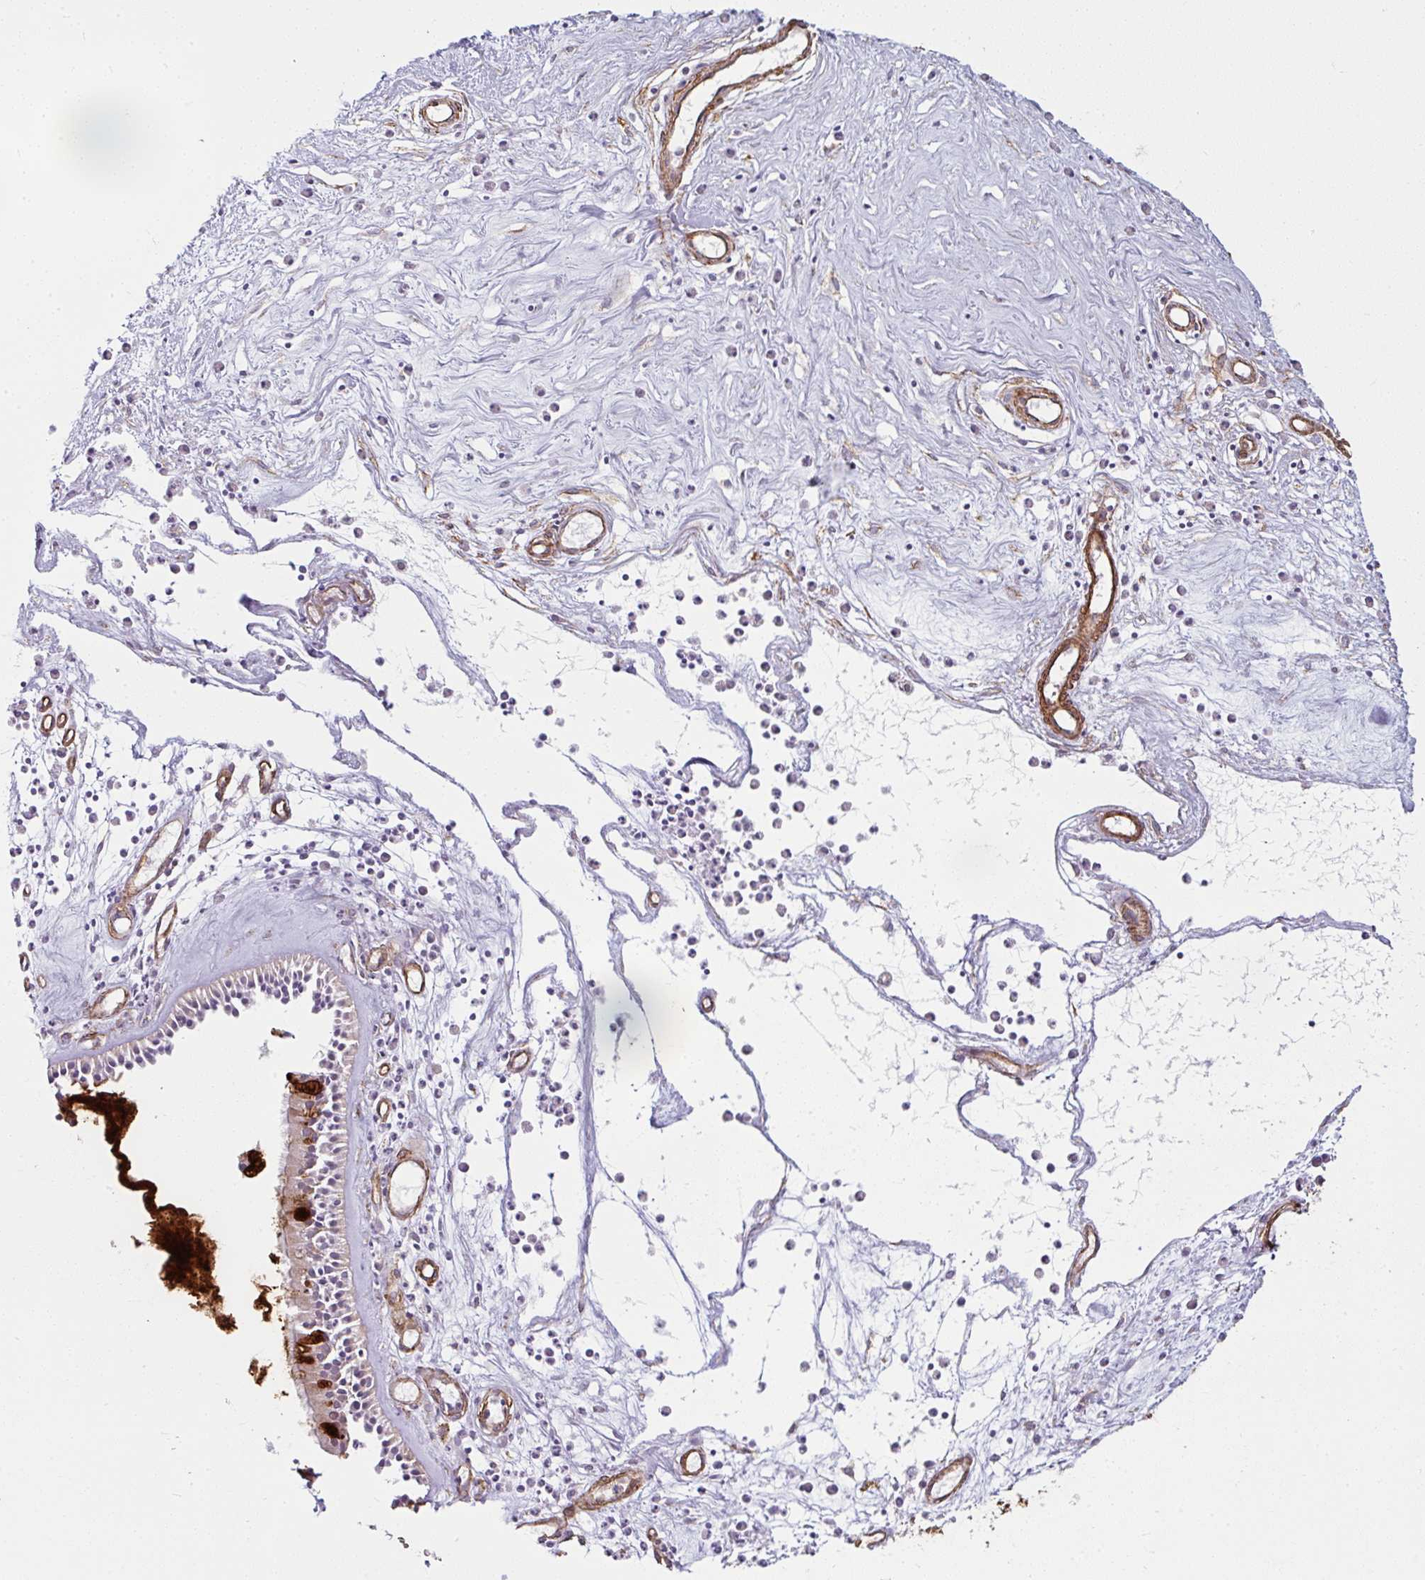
{"staining": {"intensity": "strong", "quantity": "25%-75%", "location": "cytoplasmic/membranous"}, "tissue": "nasopharynx", "cell_type": "Respiratory epithelial cells", "image_type": "normal", "snomed": [{"axis": "morphology", "description": "Normal tissue, NOS"}, {"axis": "morphology", "description": "Inflammation, NOS"}, {"axis": "topography", "description": "Nasopharynx"}], "caption": "Immunohistochemical staining of benign nasopharynx reveals high levels of strong cytoplasmic/membranous staining in about 25%-75% of respiratory epithelial cells. (Brightfield microscopy of DAB IHC at high magnification).", "gene": "ANKUB1", "patient": {"sex": "male", "age": 61}}